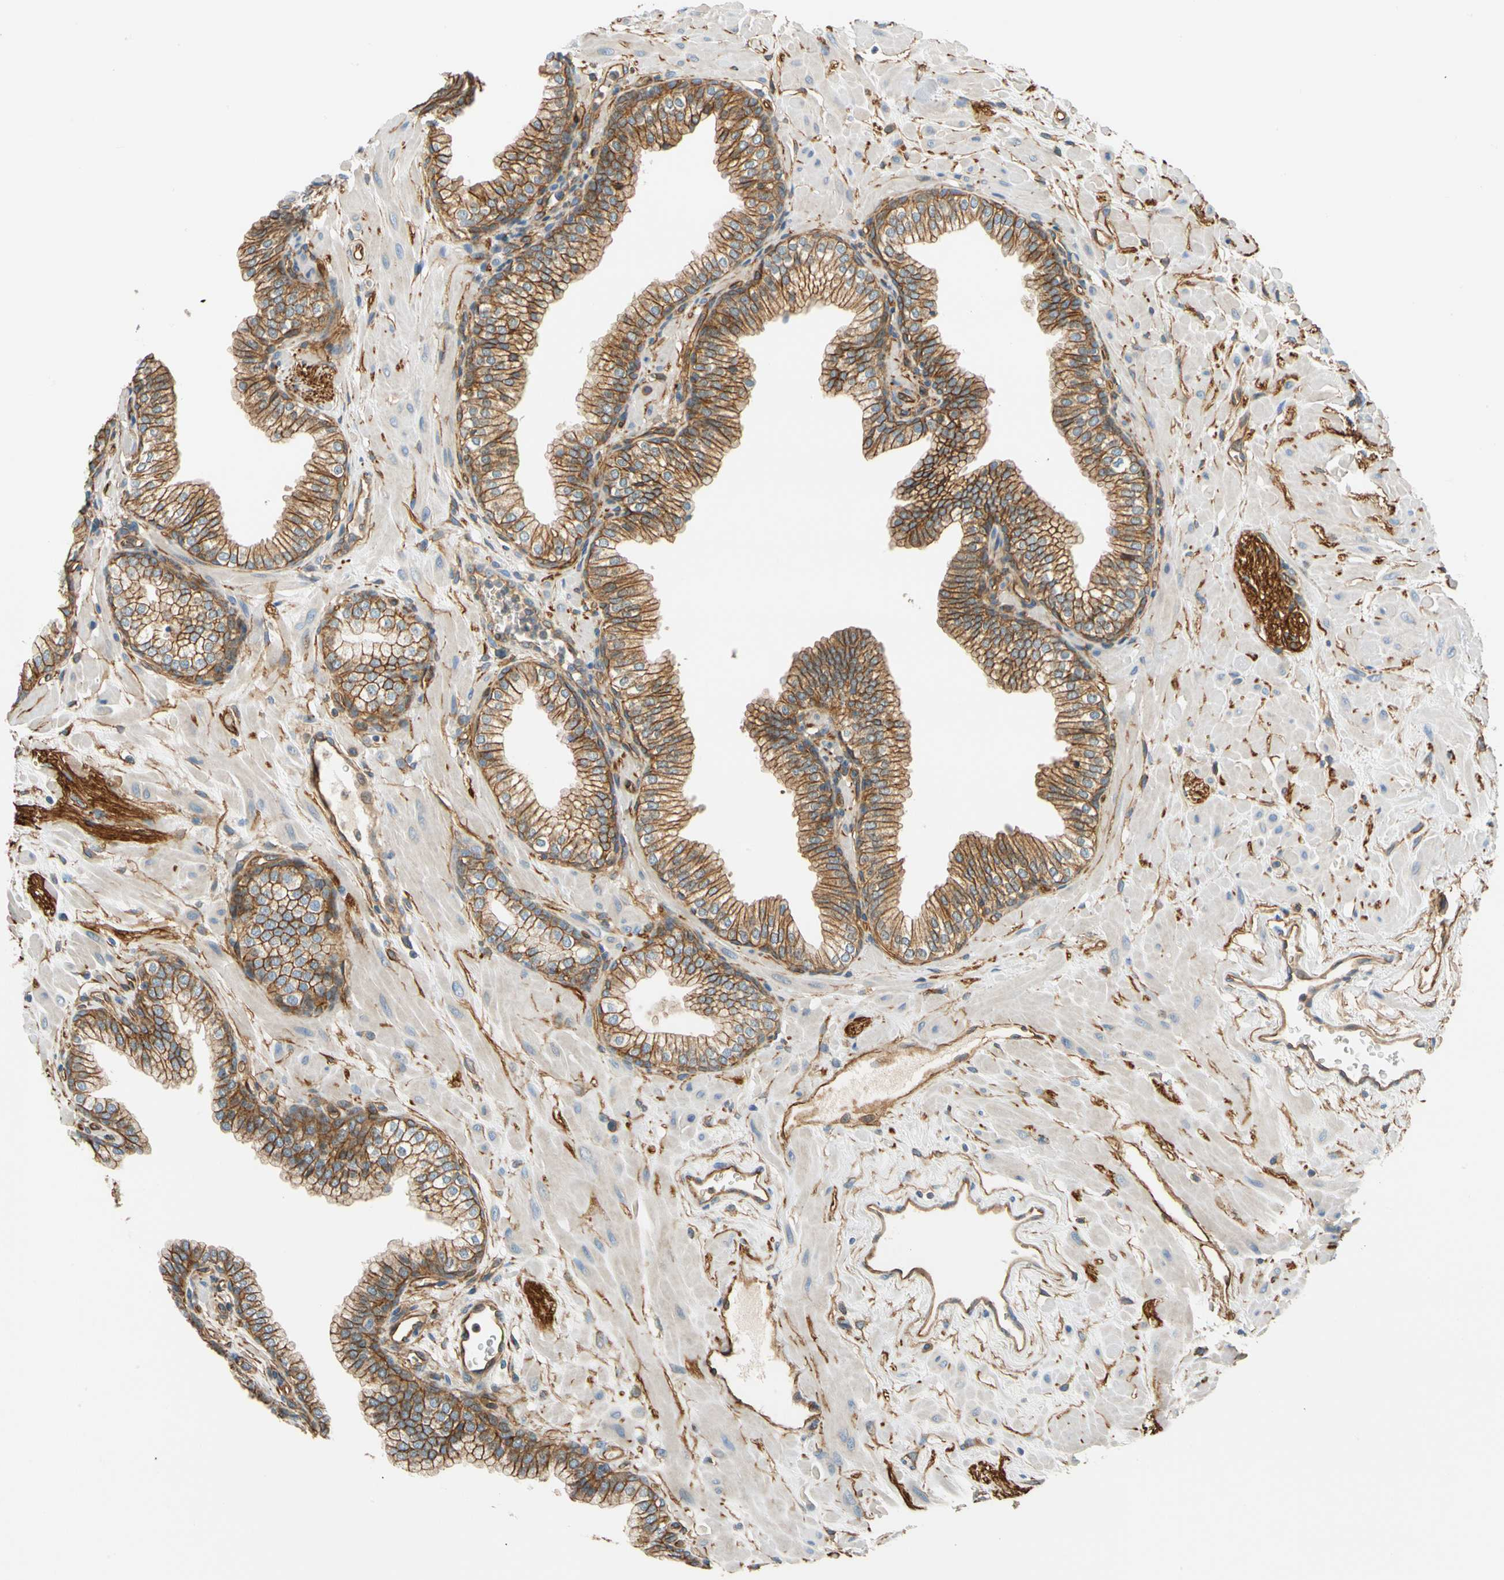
{"staining": {"intensity": "strong", "quantity": ">75%", "location": "cytoplasmic/membranous"}, "tissue": "prostate", "cell_type": "Glandular cells", "image_type": "normal", "snomed": [{"axis": "morphology", "description": "Normal tissue, NOS"}, {"axis": "topography", "description": "Prostate"}], "caption": "The histopathology image shows a brown stain indicating the presence of a protein in the cytoplasmic/membranous of glandular cells in prostate. (IHC, brightfield microscopy, high magnification).", "gene": "SPTAN1", "patient": {"sex": "male", "age": 60}}